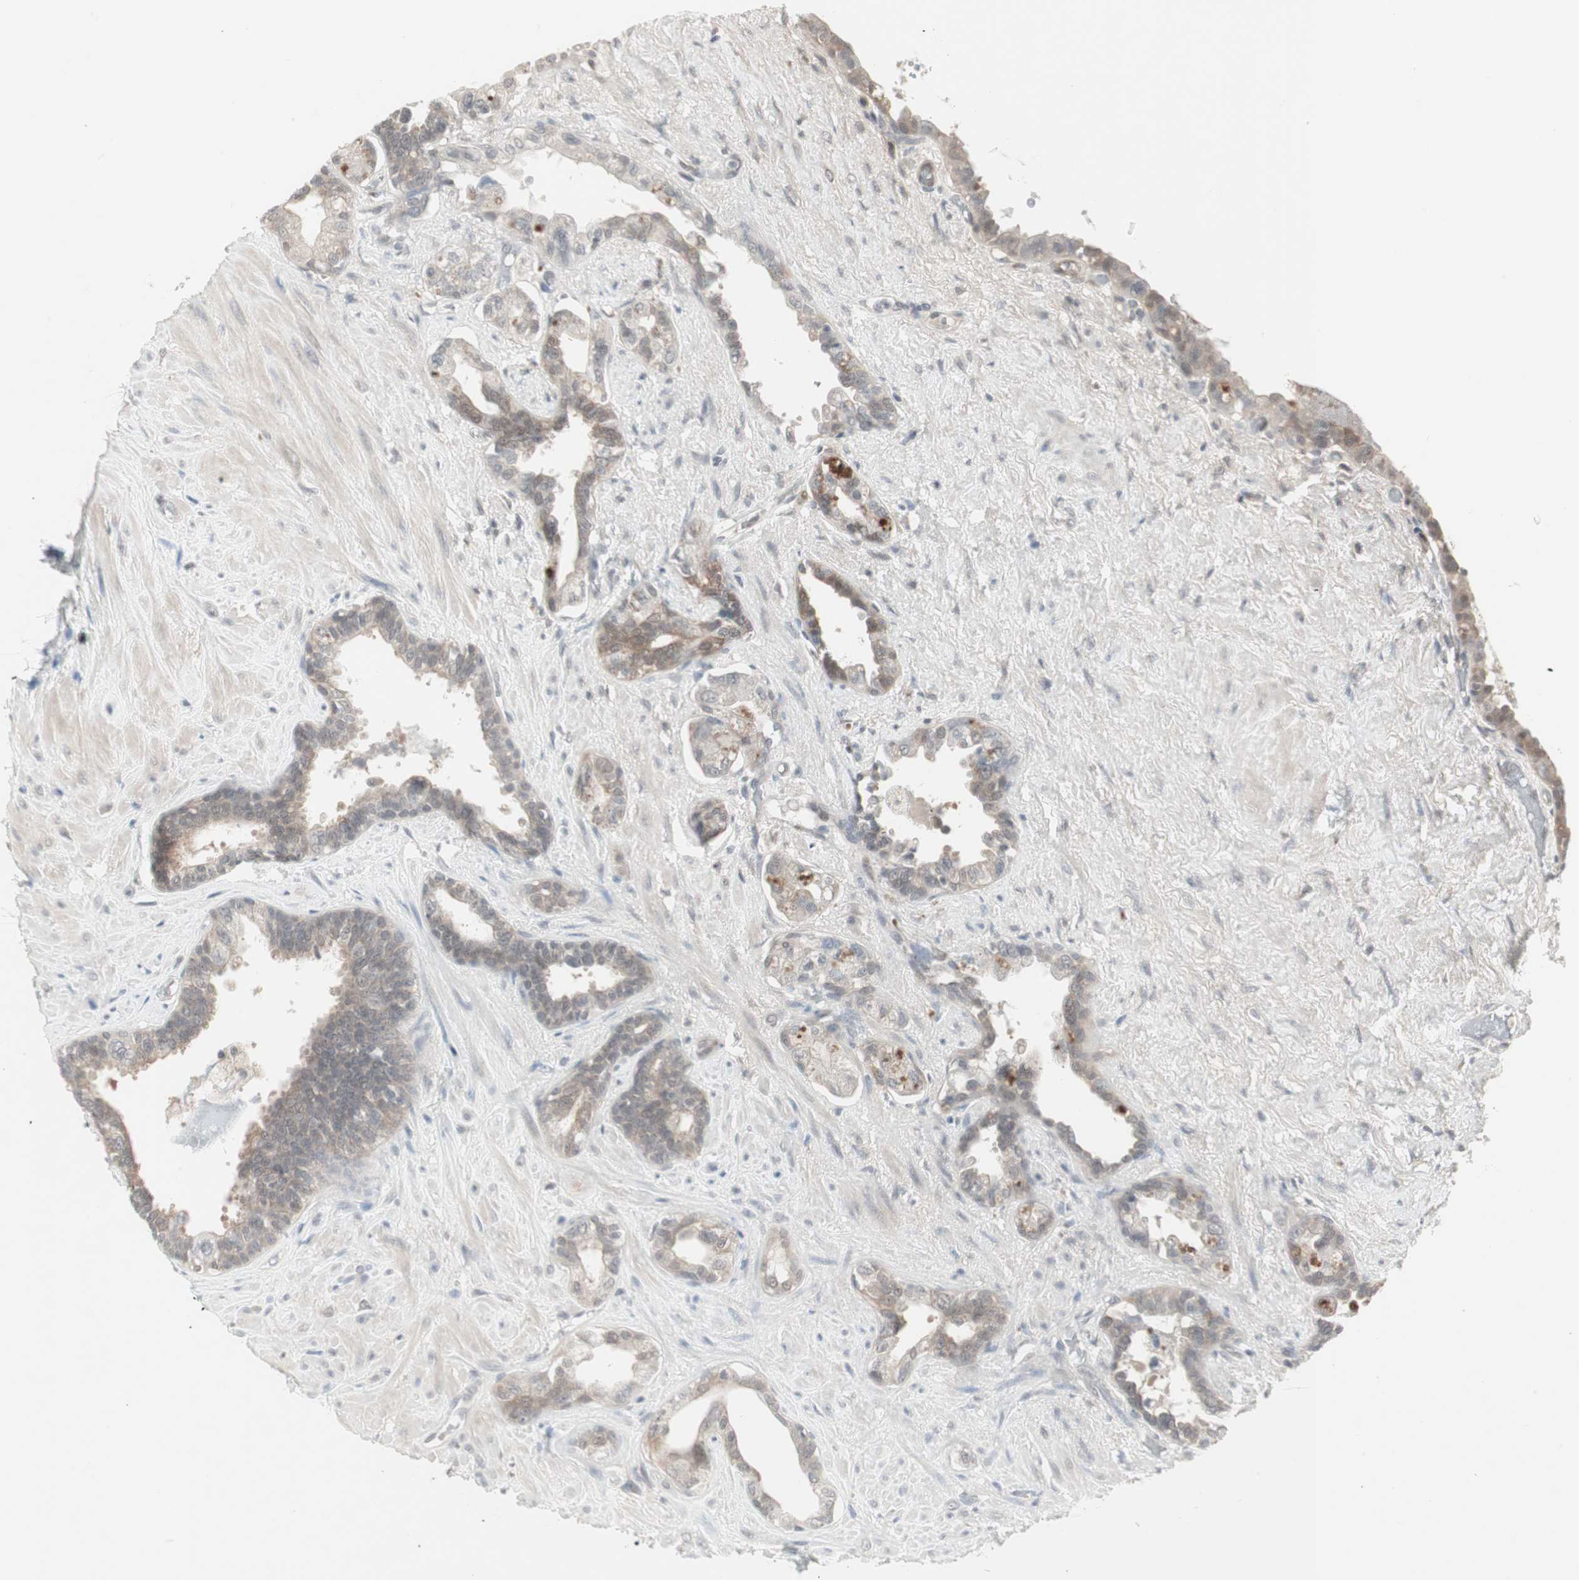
{"staining": {"intensity": "weak", "quantity": ">75%", "location": "cytoplasmic/membranous"}, "tissue": "seminal vesicle", "cell_type": "Glandular cells", "image_type": "normal", "snomed": [{"axis": "morphology", "description": "Normal tissue, NOS"}, {"axis": "topography", "description": "Seminal veicle"}], "caption": "This is a histology image of IHC staining of benign seminal vesicle, which shows weak positivity in the cytoplasmic/membranous of glandular cells.", "gene": "PTPA", "patient": {"sex": "male", "age": 61}}